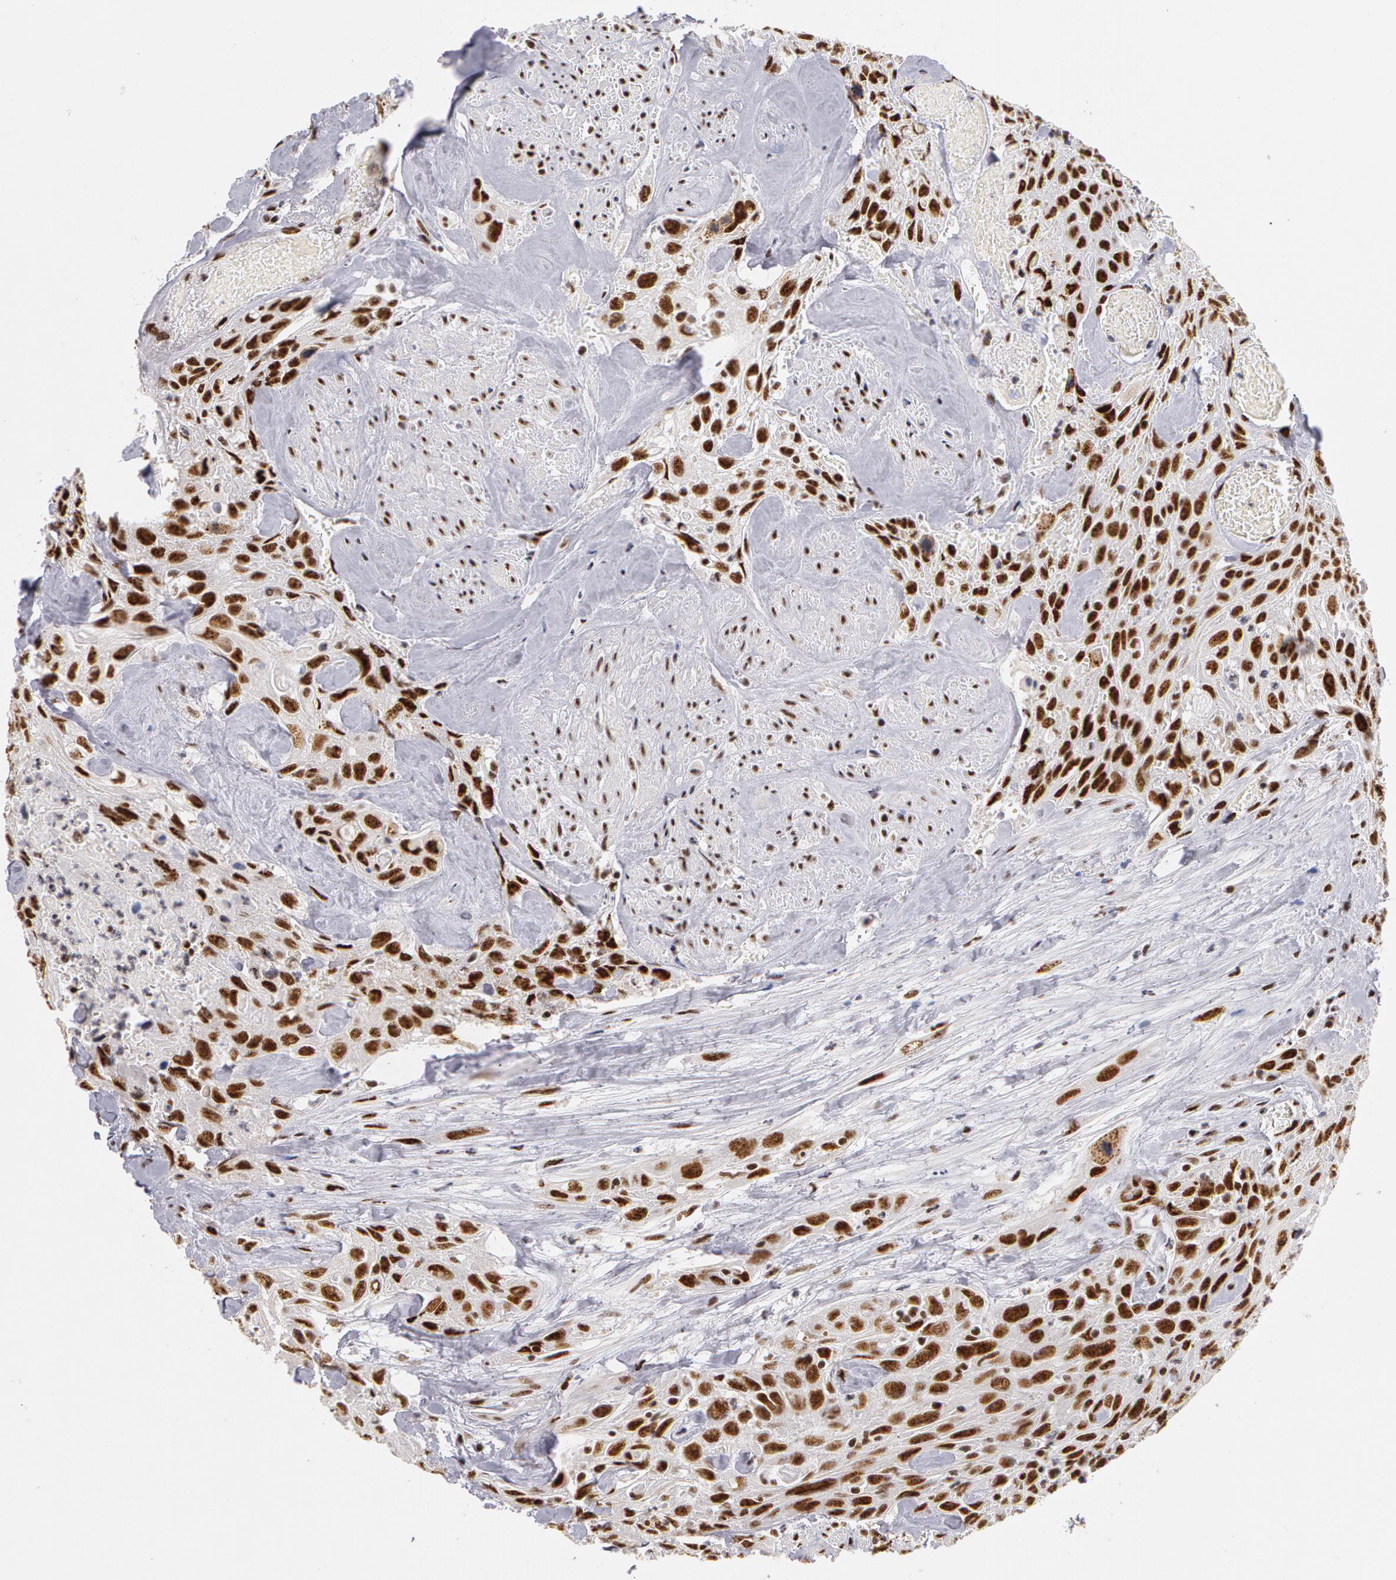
{"staining": {"intensity": "strong", "quantity": ">75%", "location": "nuclear"}, "tissue": "urothelial cancer", "cell_type": "Tumor cells", "image_type": "cancer", "snomed": [{"axis": "morphology", "description": "Urothelial carcinoma, High grade"}, {"axis": "topography", "description": "Urinary bladder"}], "caption": "Immunohistochemical staining of human high-grade urothelial carcinoma shows high levels of strong nuclear staining in about >75% of tumor cells.", "gene": "PNN", "patient": {"sex": "female", "age": 84}}